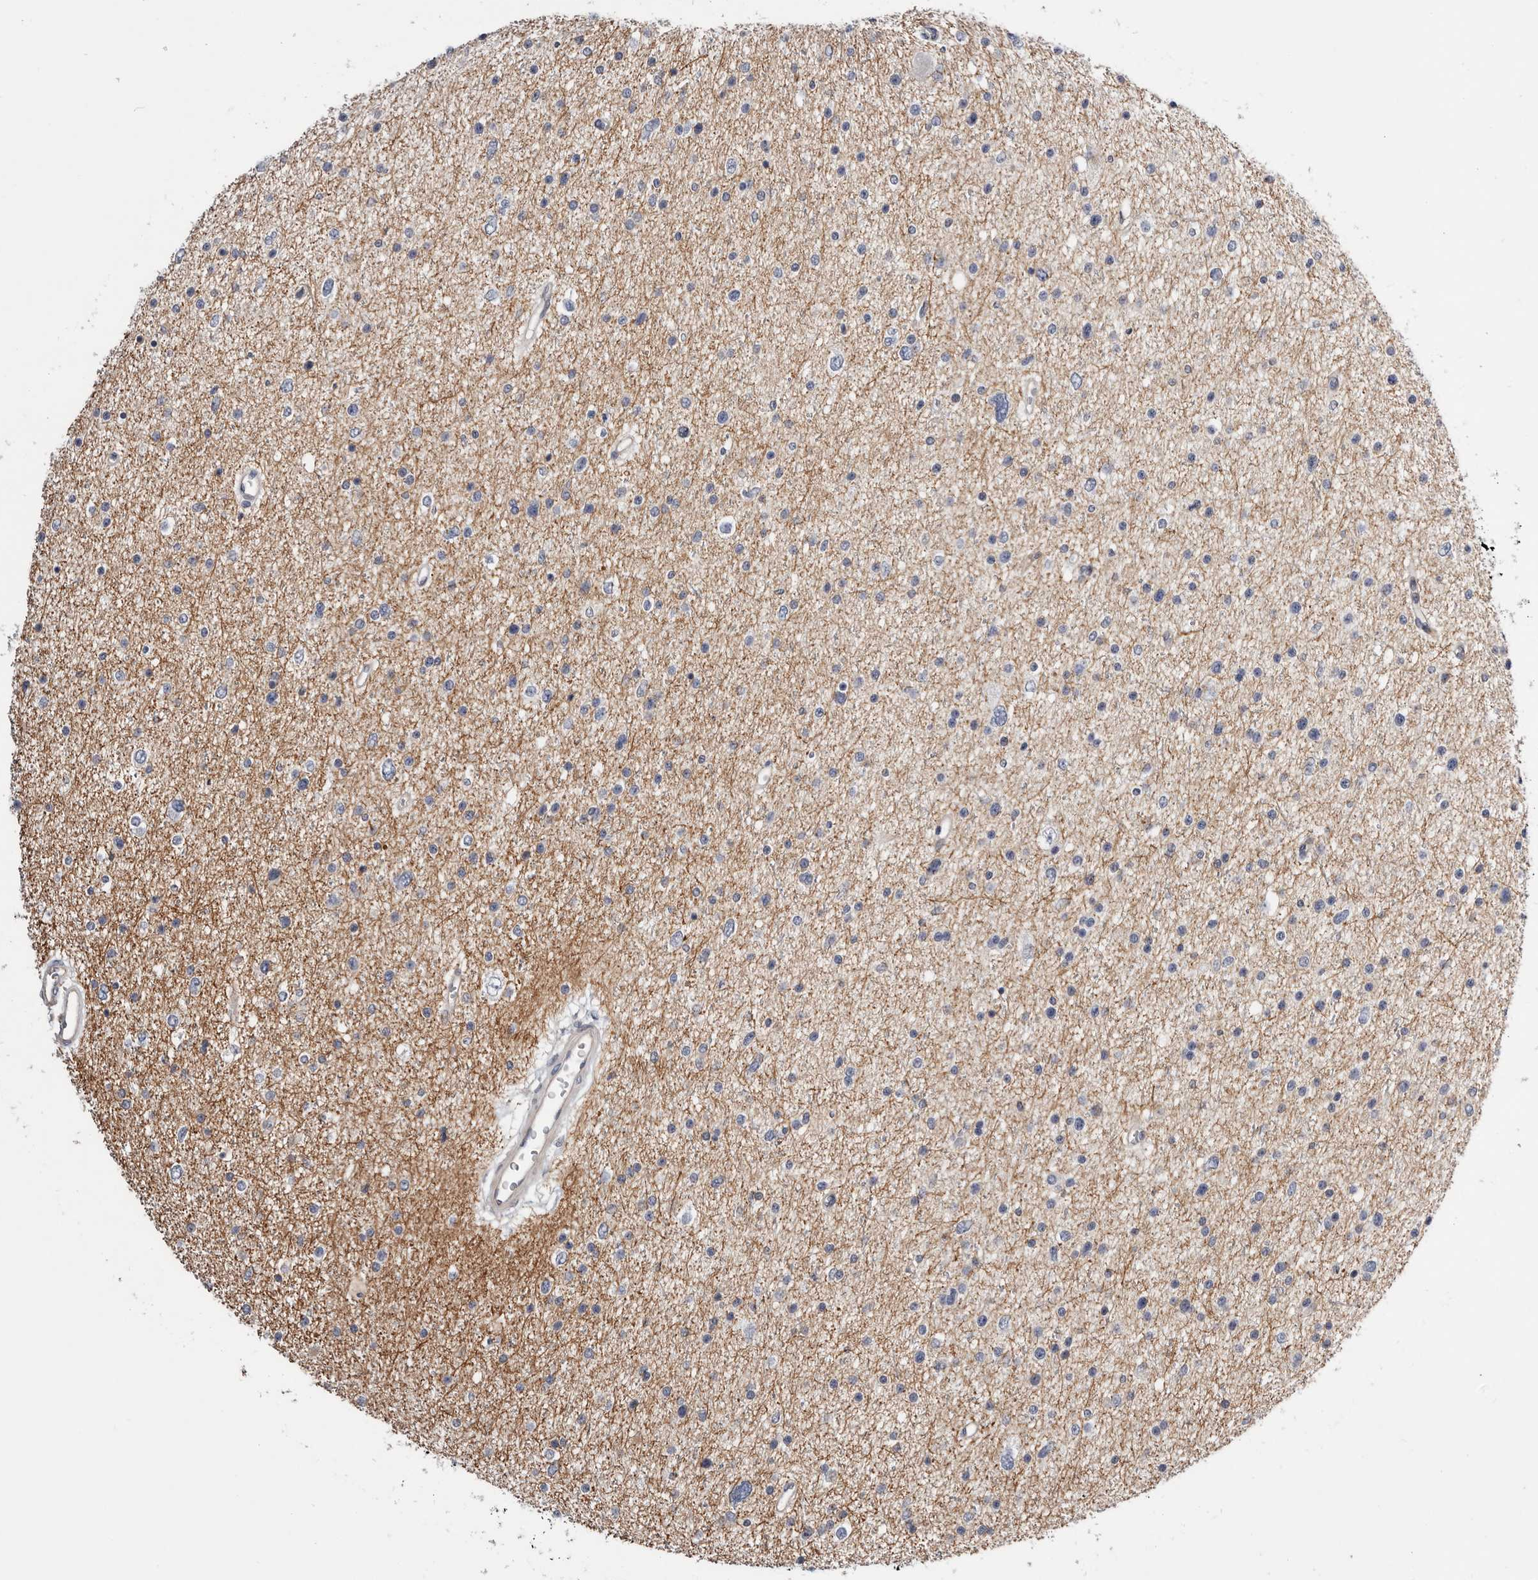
{"staining": {"intensity": "negative", "quantity": "none", "location": "none"}, "tissue": "glioma", "cell_type": "Tumor cells", "image_type": "cancer", "snomed": [{"axis": "morphology", "description": "Glioma, malignant, Low grade"}, {"axis": "topography", "description": "Brain"}], "caption": "A histopathology image of malignant glioma (low-grade) stained for a protein reveals no brown staining in tumor cells. (Brightfield microscopy of DAB immunohistochemistry (IHC) at high magnification).", "gene": "USH1C", "patient": {"sex": "female", "age": 37}}